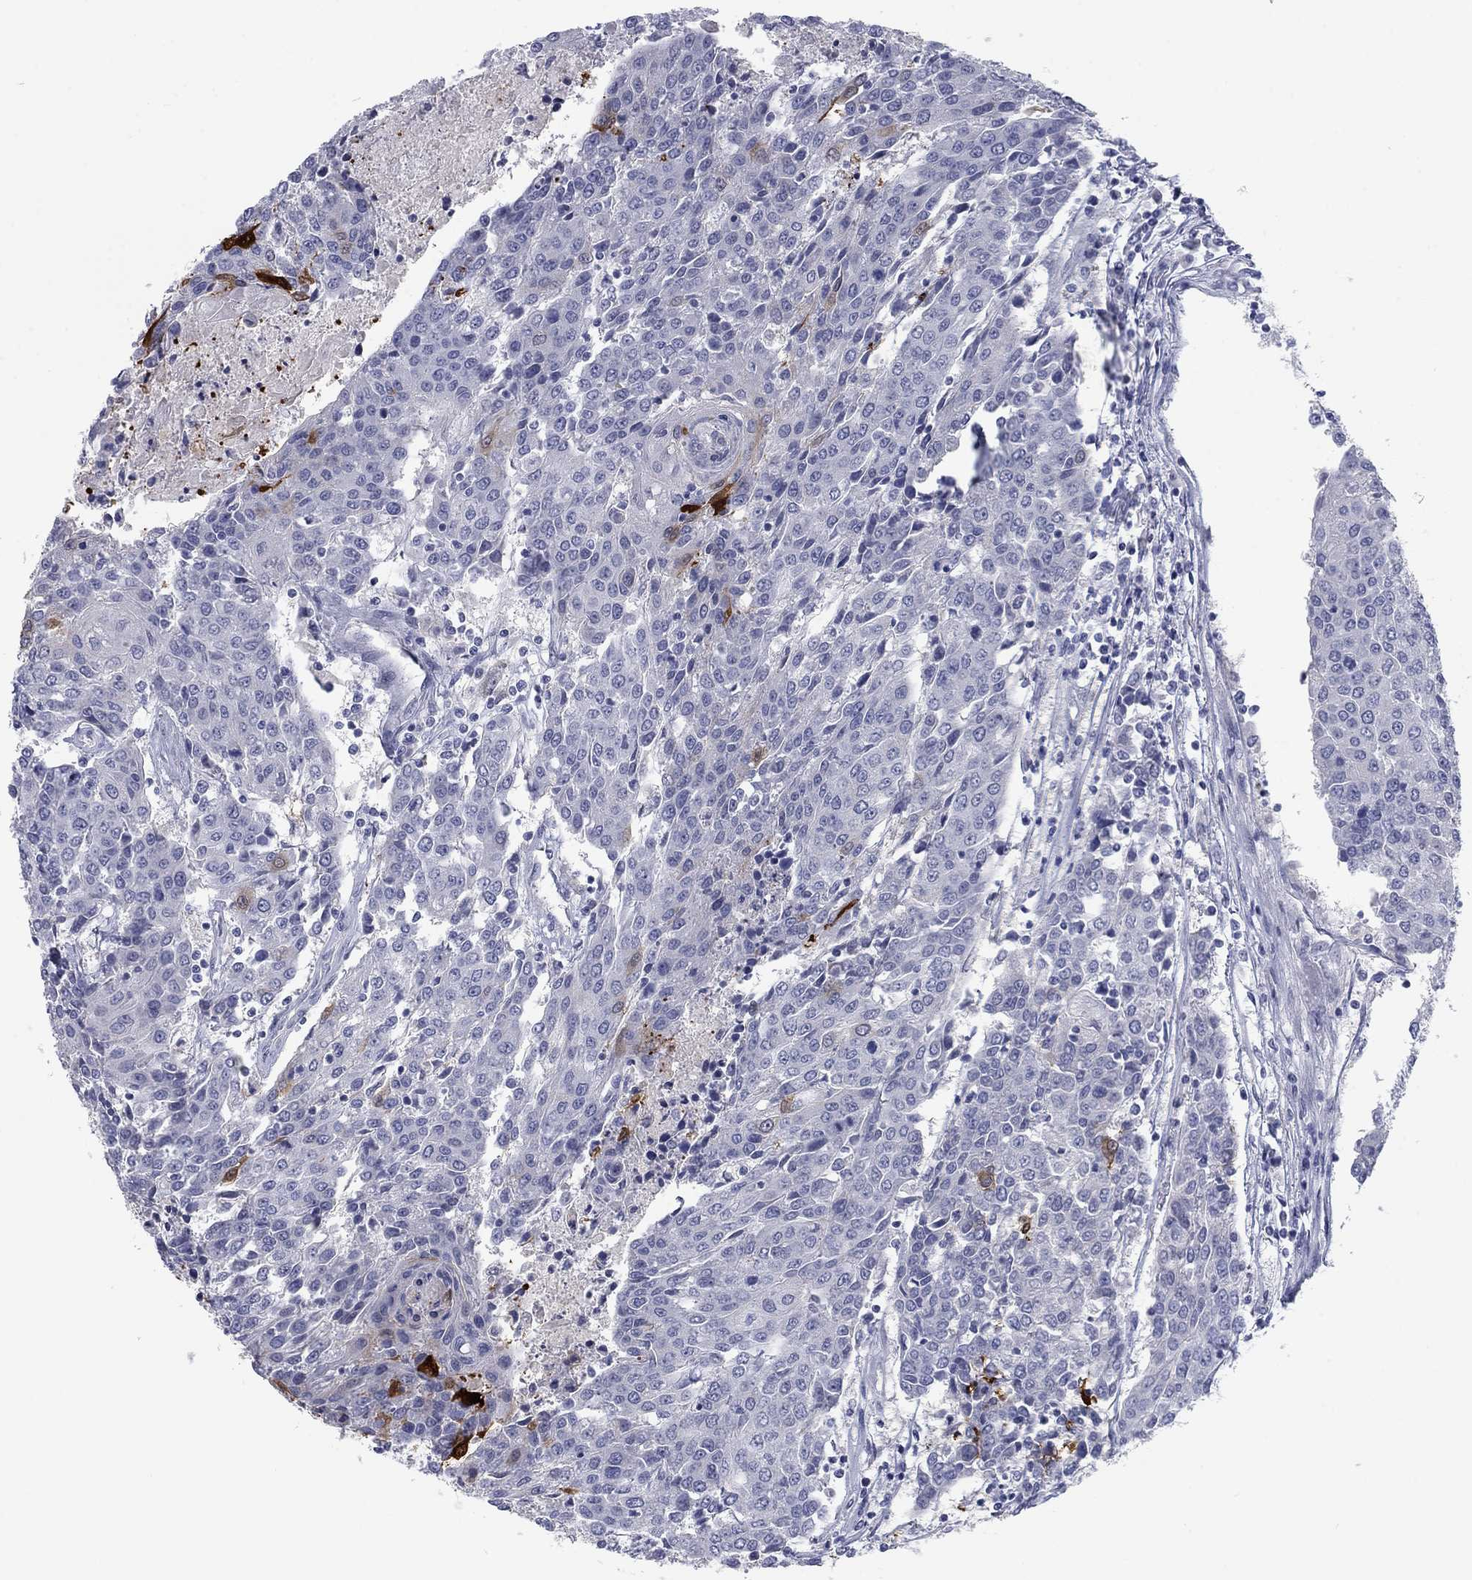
{"staining": {"intensity": "negative", "quantity": "none", "location": "none"}, "tissue": "urothelial cancer", "cell_type": "Tumor cells", "image_type": "cancer", "snomed": [{"axis": "morphology", "description": "Urothelial carcinoma, High grade"}, {"axis": "topography", "description": "Urinary bladder"}], "caption": "DAB immunohistochemical staining of human high-grade urothelial carcinoma reveals no significant positivity in tumor cells.", "gene": "CALB1", "patient": {"sex": "female", "age": 85}}